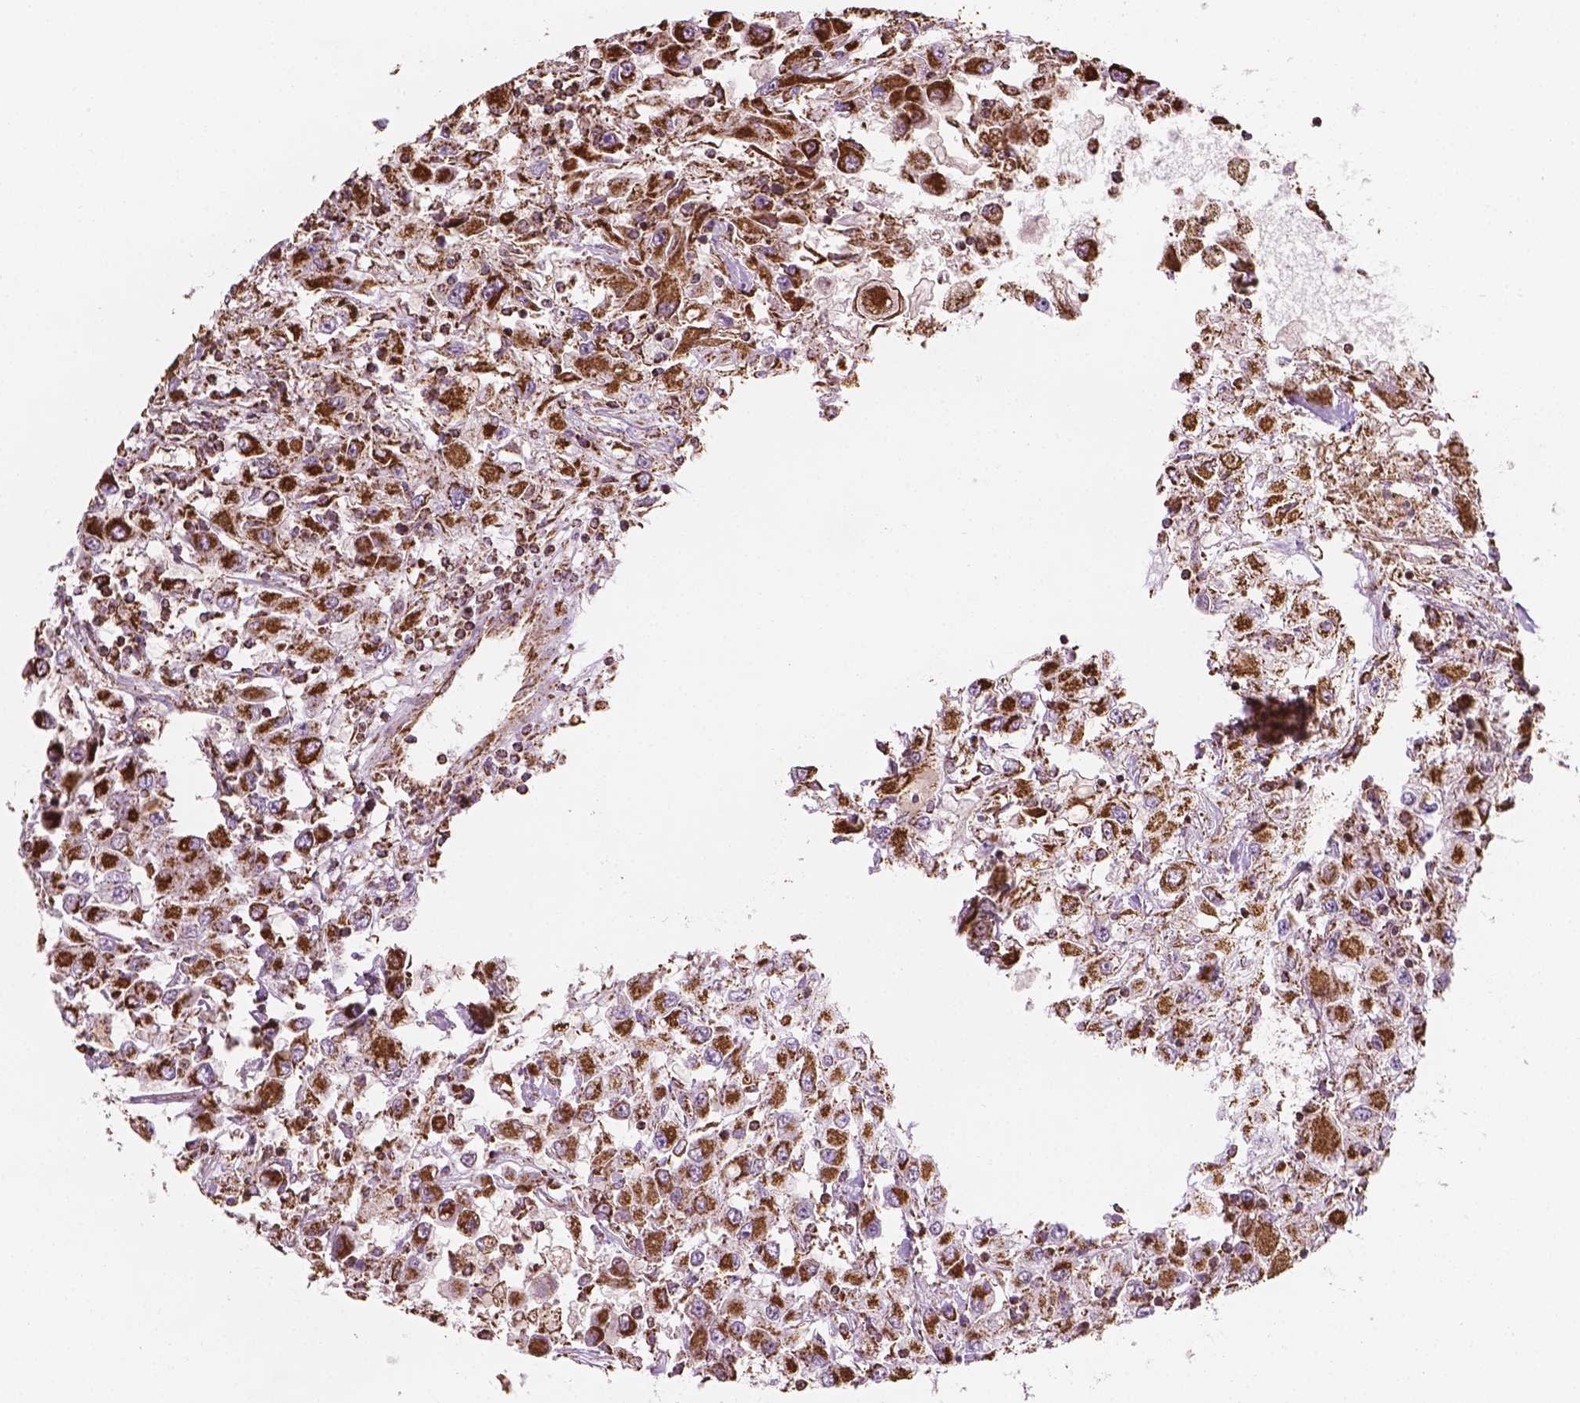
{"staining": {"intensity": "moderate", "quantity": ">75%", "location": "cytoplasmic/membranous"}, "tissue": "renal cancer", "cell_type": "Tumor cells", "image_type": "cancer", "snomed": [{"axis": "morphology", "description": "Adenocarcinoma, NOS"}, {"axis": "topography", "description": "Kidney"}], "caption": "Immunohistochemical staining of renal cancer displays moderate cytoplasmic/membranous protein expression in about >75% of tumor cells.", "gene": "HS3ST3A1", "patient": {"sex": "female", "age": 67}}